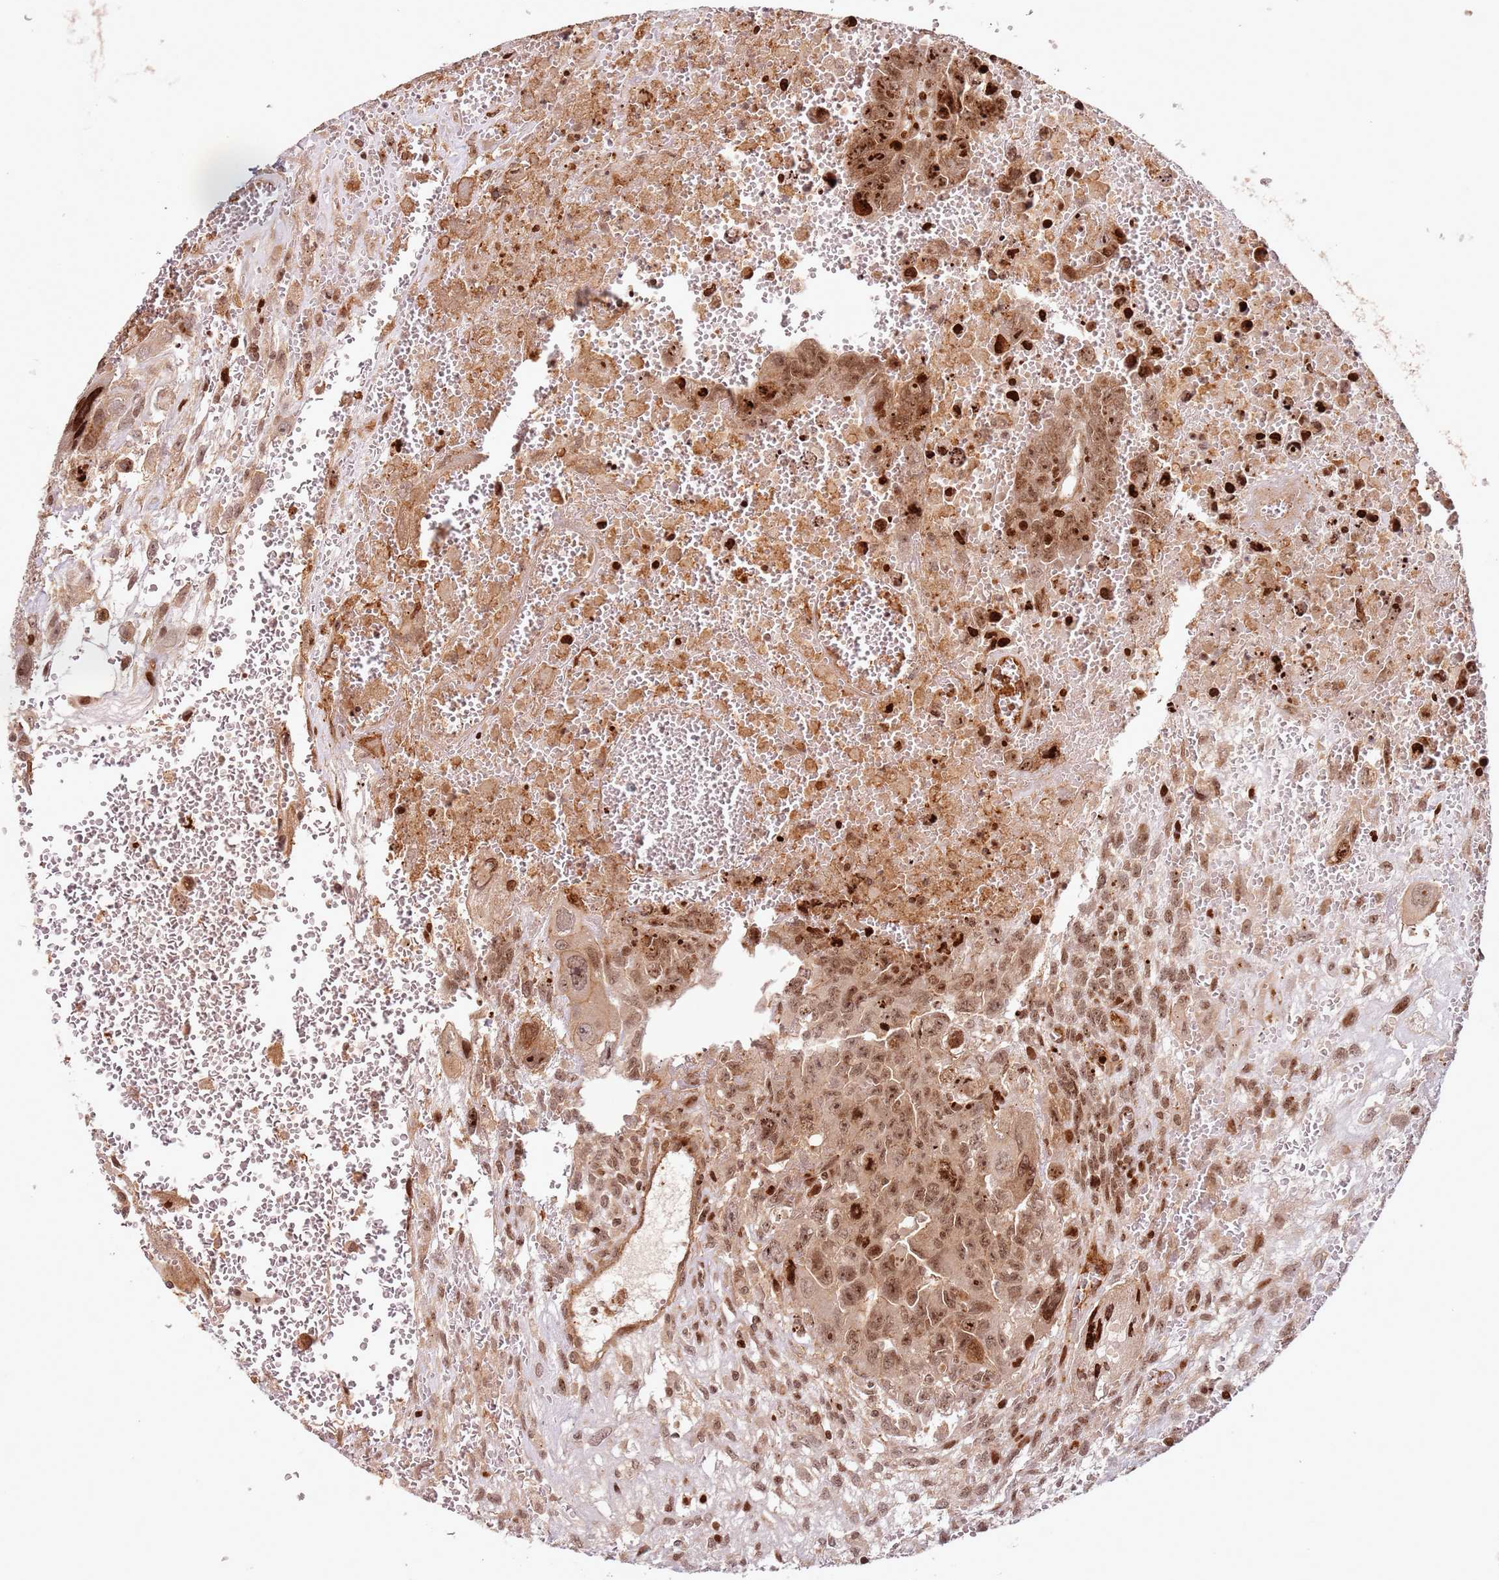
{"staining": {"intensity": "moderate", "quantity": ">75%", "location": "nuclear"}, "tissue": "testis cancer", "cell_type": "Tumor cells", "image_type": "cancer", "snomed": [{"axis": "morphology", "description": "Carcinoma, Embryonal, NOS"}, {"axis": "topography", "description": "Testis"}], "caption": "IHC staining of embryonal carcinoma (testis), which demonstrates medium levels of moderate nuclear staining in about >75% of tumor cells indicating moderate nuclear protein positivity. The staining was performed using DAB (3,3'-diaminobenzidine) (brown) for protein detection and nuclei were counterstained in hematoxylin (blue).", "gene": "TMEM233", "patient": {"sex": "male", "age": 28}}